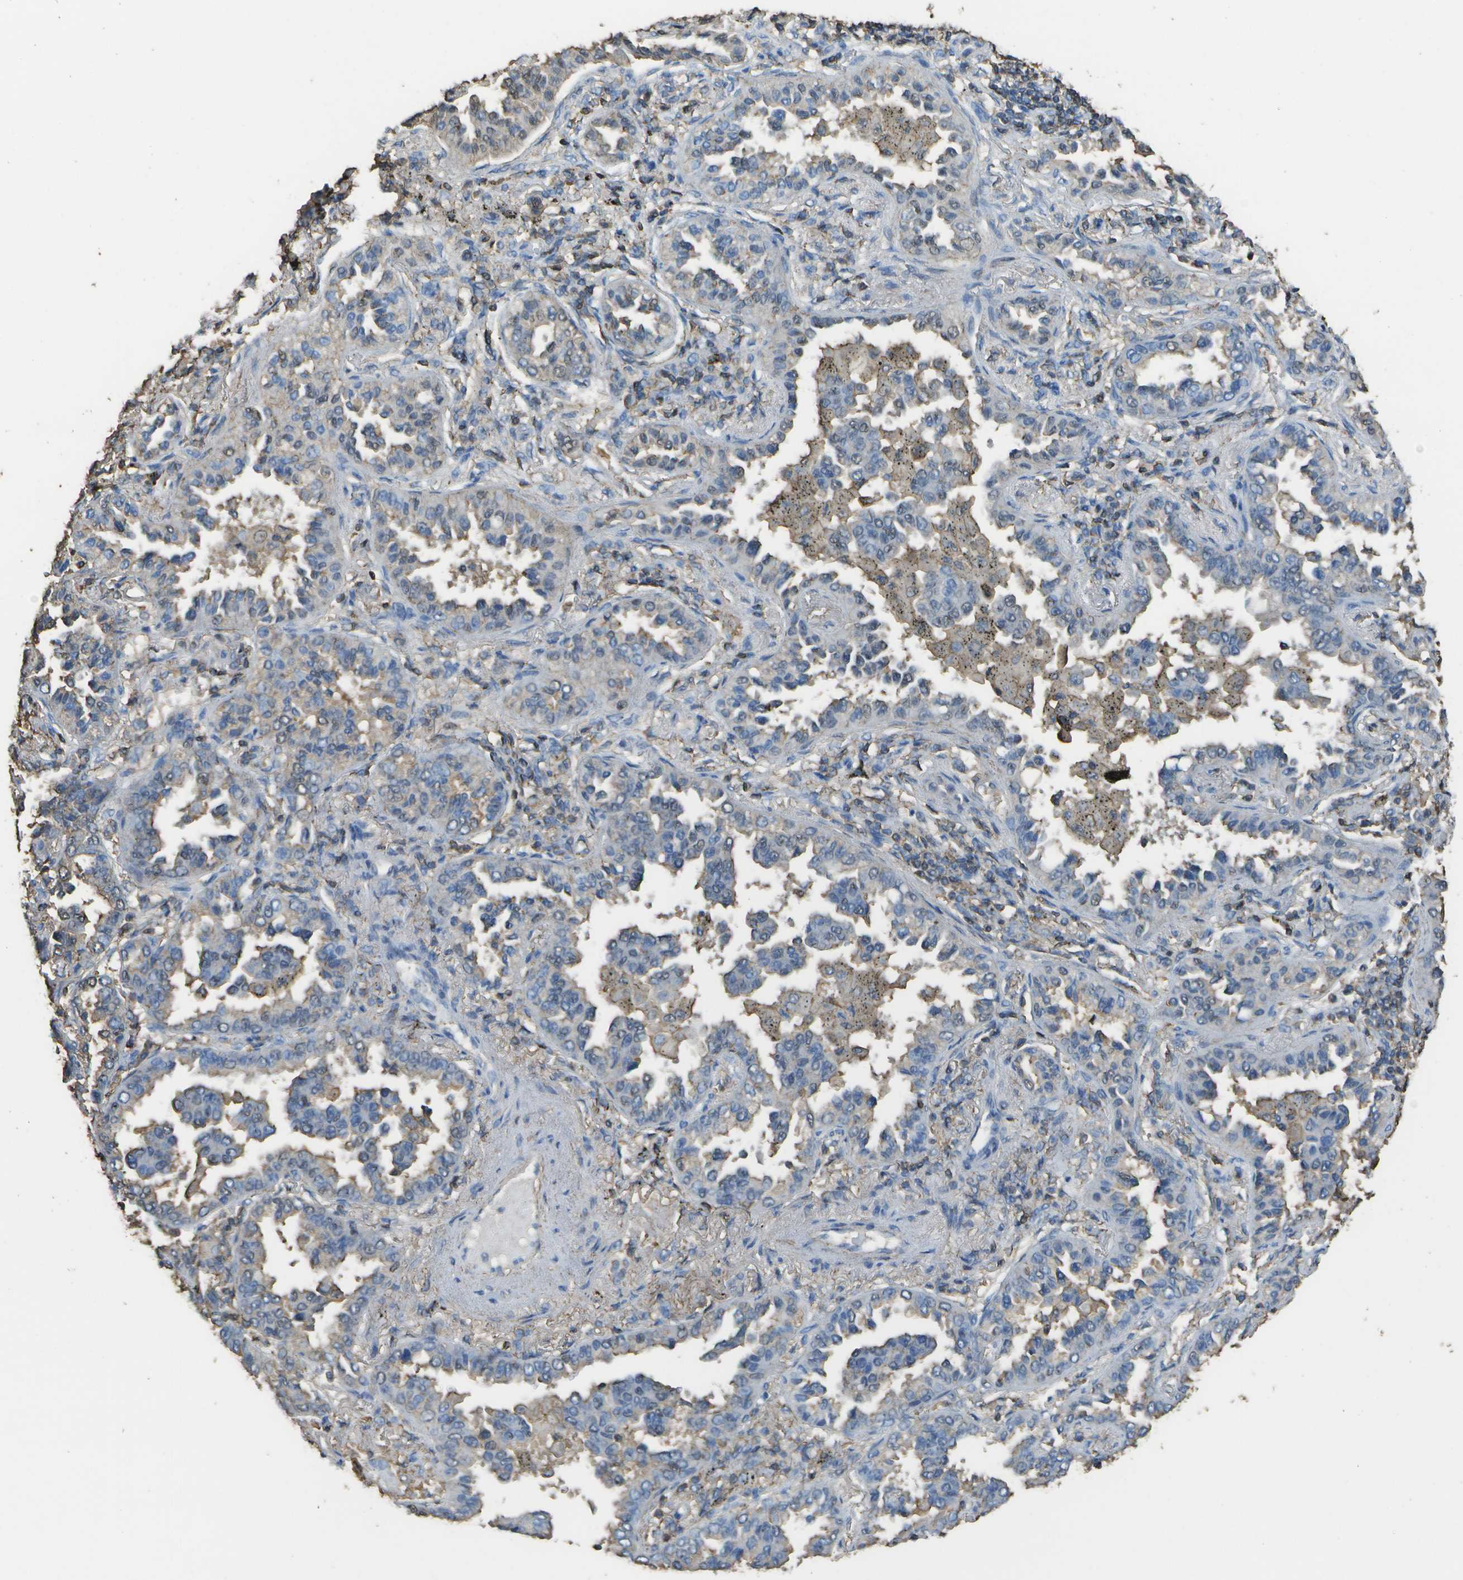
{"staining": {"intensity": "negative", "quantity": "none", "location": "none"}, "tissue": "lung cancer", "cell_type": "Tumor cells", "image_type": "cancer", "snomed": [{"axis": "morphology", "description": "Normal tissue, NOS"}, {"axis": "morphology", "description": "Adenocarcinoma, NOS"}, {"axis": "topography", "description": "Lung"}], "caption": "Tumor cells show no significant protein staining in lung cancer (adenocarcinoma).", "gene": "CYP4F11", "patient": {"sex": "male", "age": 59}}